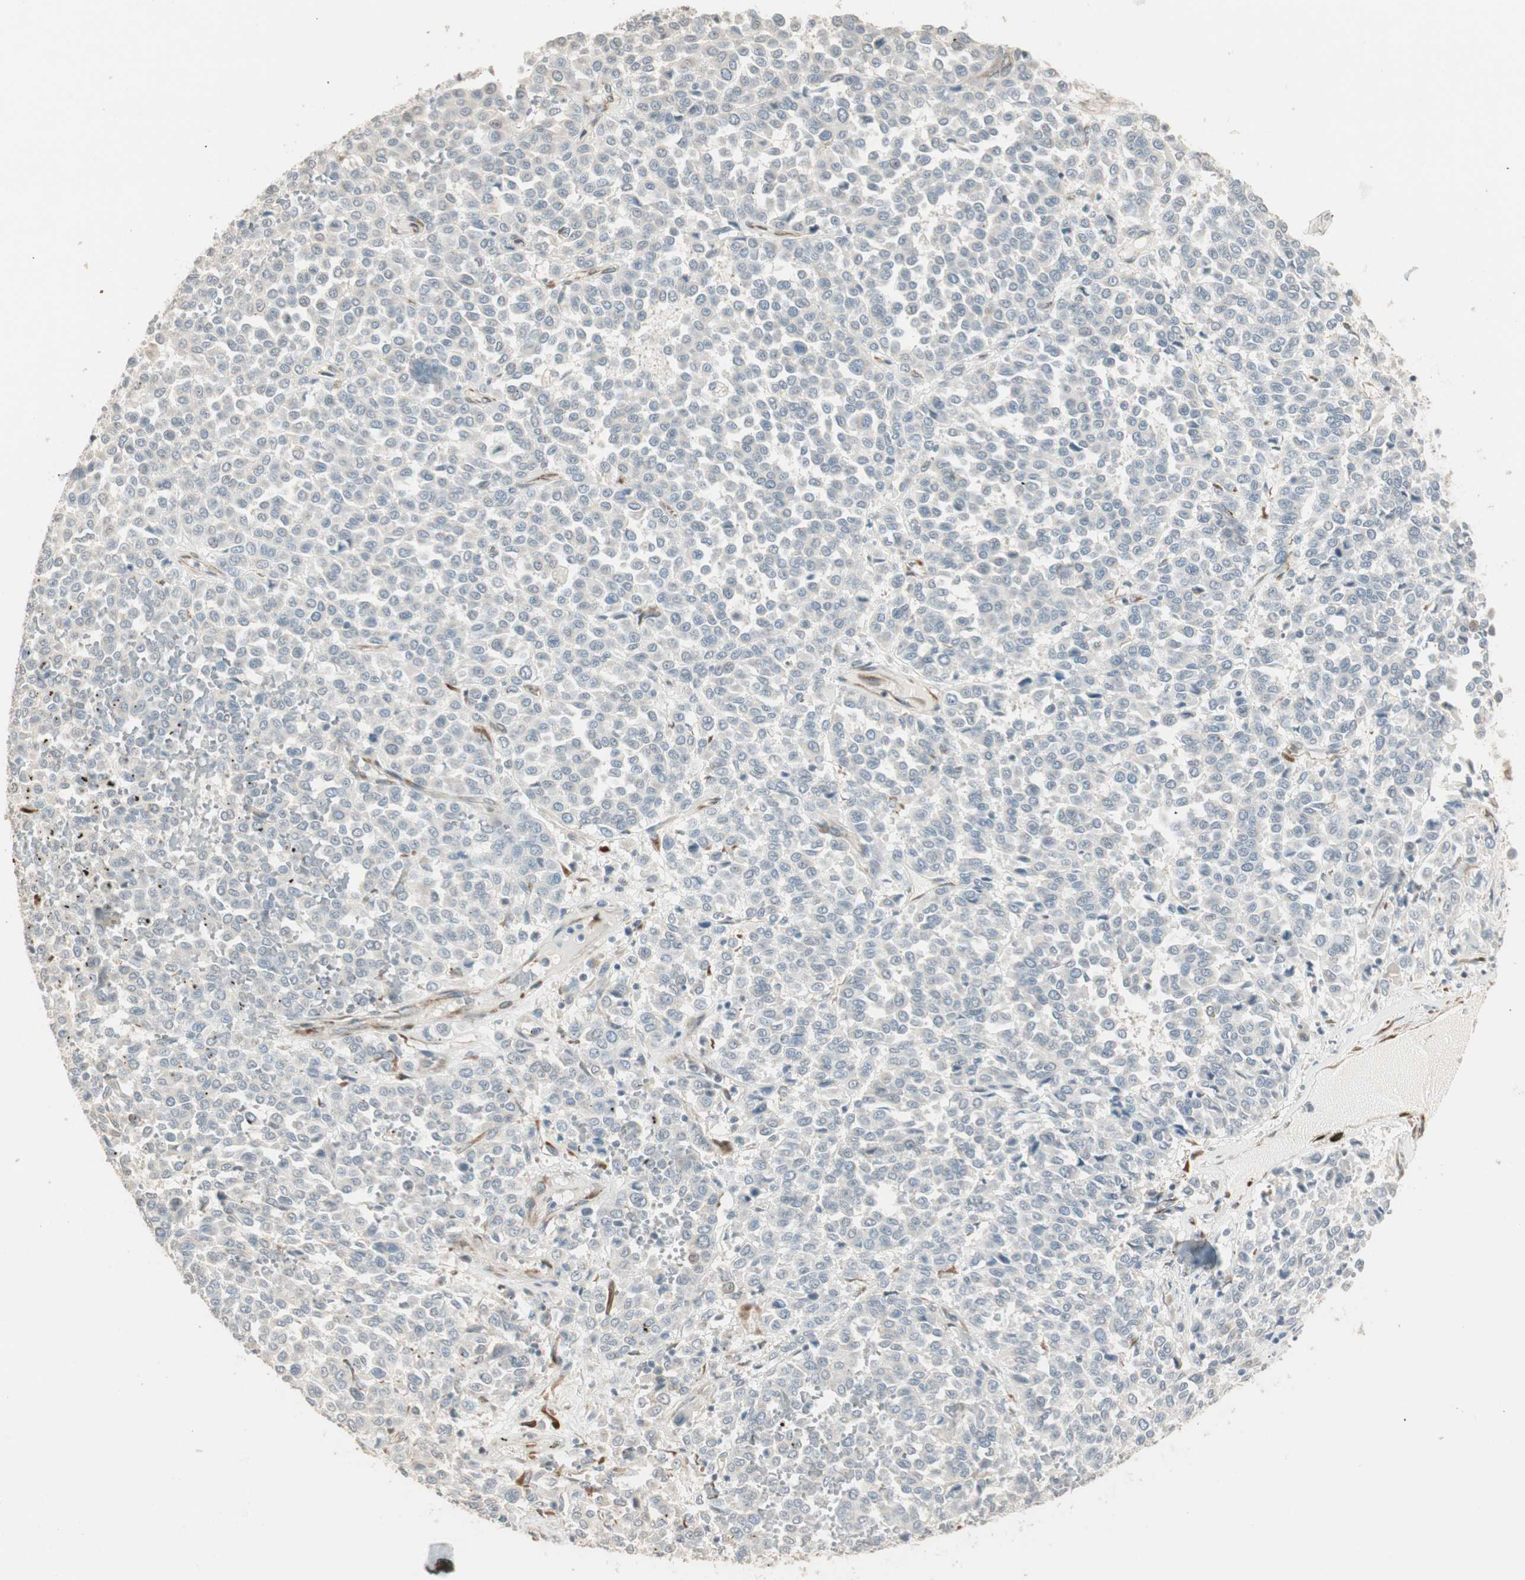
{"staining": {"intensity": "negative", "quantity": "none", "location": "none"}, "tissue": "melanoma", "cell_type": "Tumor cells", "image_type": "cancer", "snomed": [{"axis": "morphology", "description": "Malignant melanoma, Metastatic site"}, {"axis": "topography", "description": "Pancreas"}], "caption": "This photomicrograph is of malignant melanoma (metastatic site) stained with IHC to label a protein in brown with the nuclei are counter-stained blue. There is no positivity in tumor cells. (Brightfield microscopy of DAB IHC at high magnification).", "gene": "TASOR", "patient": {"sex": "female", "age": 30}}